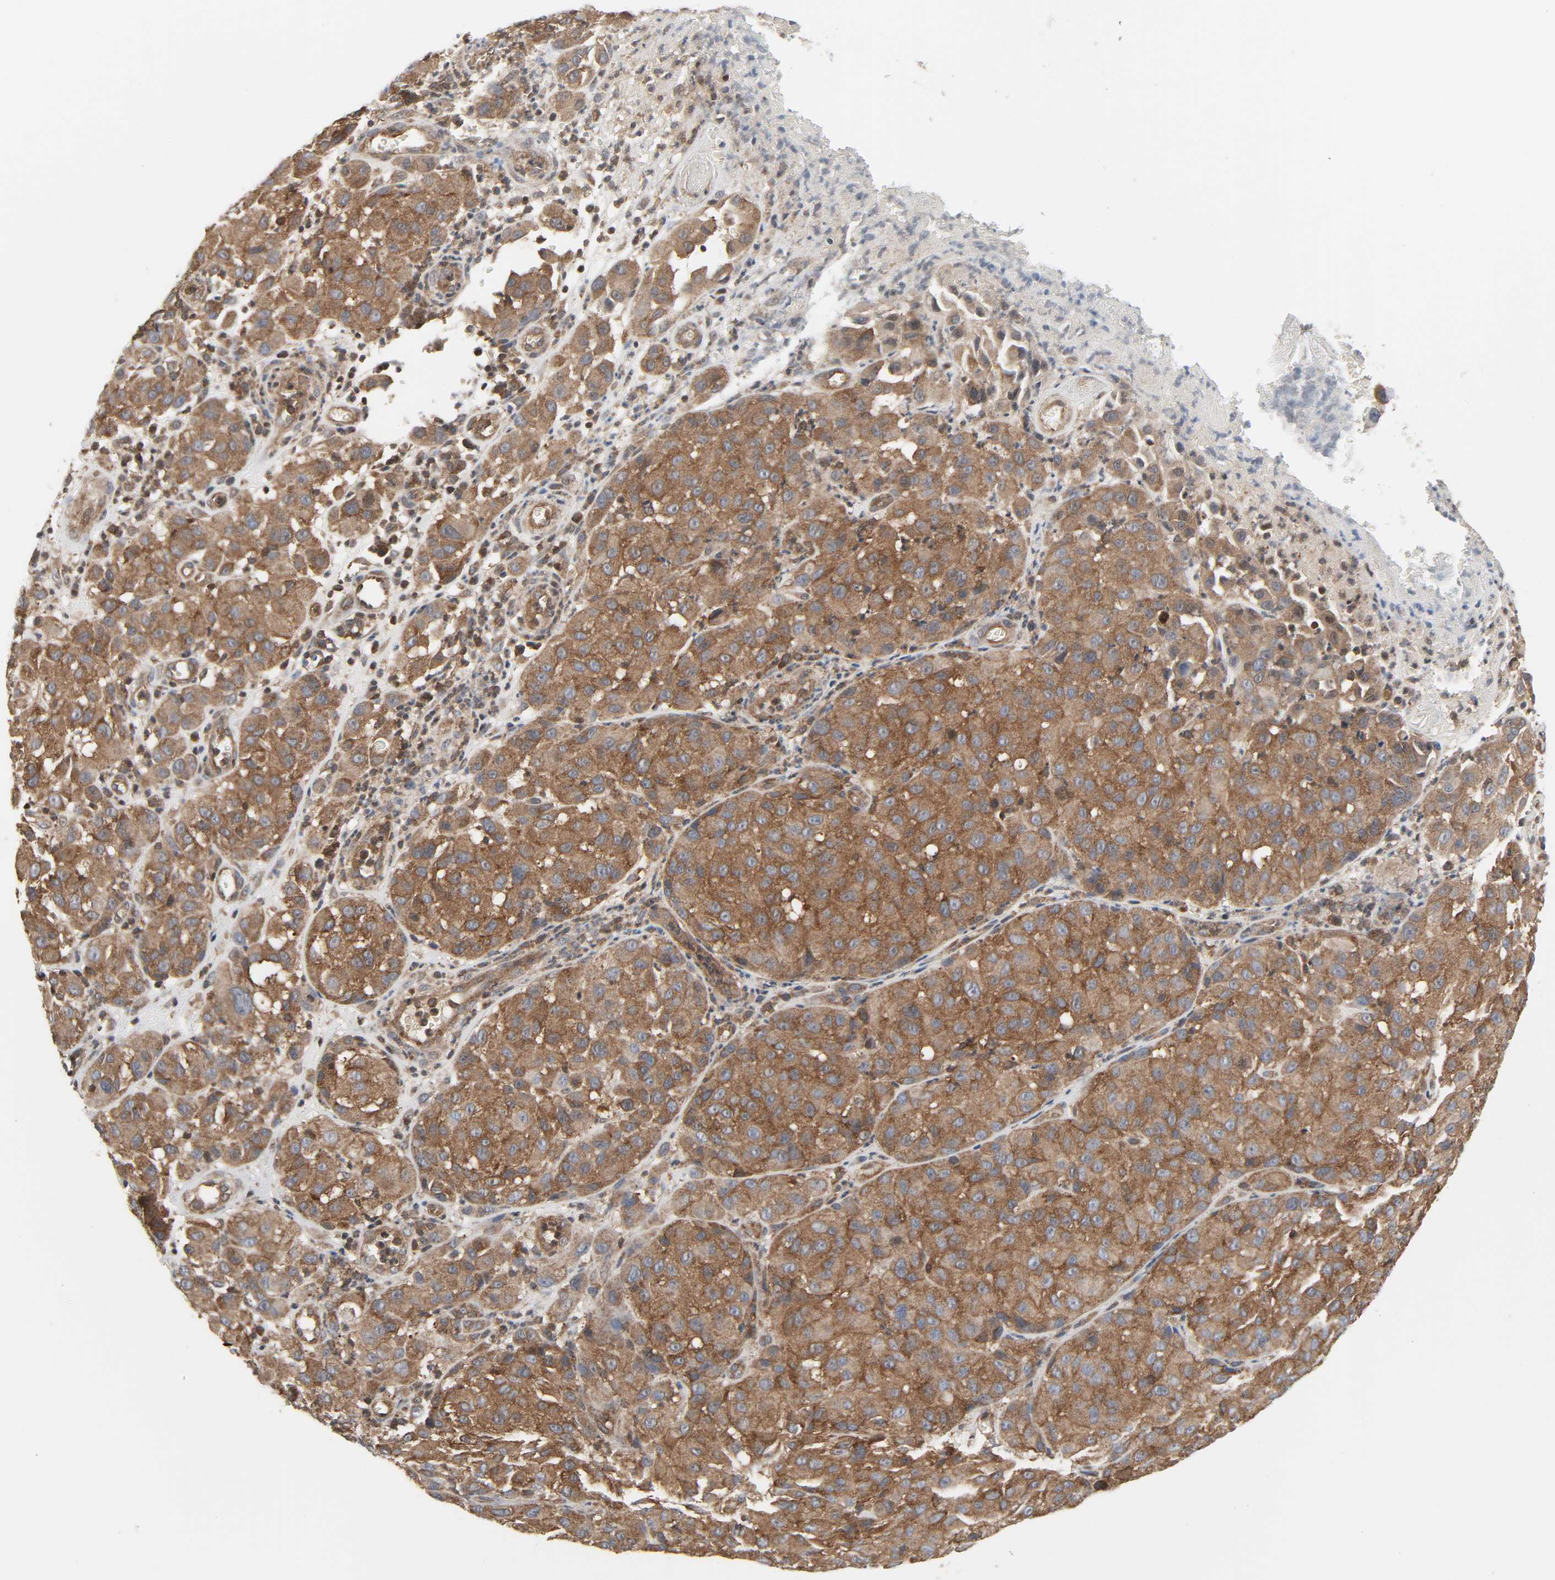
{"staining": {"intensity": "moderate", "quantity": ">75%", "location": "cytoplasmic/membranous"}, "tissue": "melanoma", "cell_type": "Tumor cells", "image_type": "cancer", "snomed": [{"axis": "morphology", "description": "Malignant melanoma, NOS"}, {"axis": "topography", "description": "Skin"}], "caption": "Malignant melanoma tissue exhibits moderate cytoplasmic/membranous staining in about >75% of tumor cells The protein of interest is shown in brown color, while the nuclei are stained blue.", "gene": "GSK3A", "patient": {"sex": "female", "age": 21}}